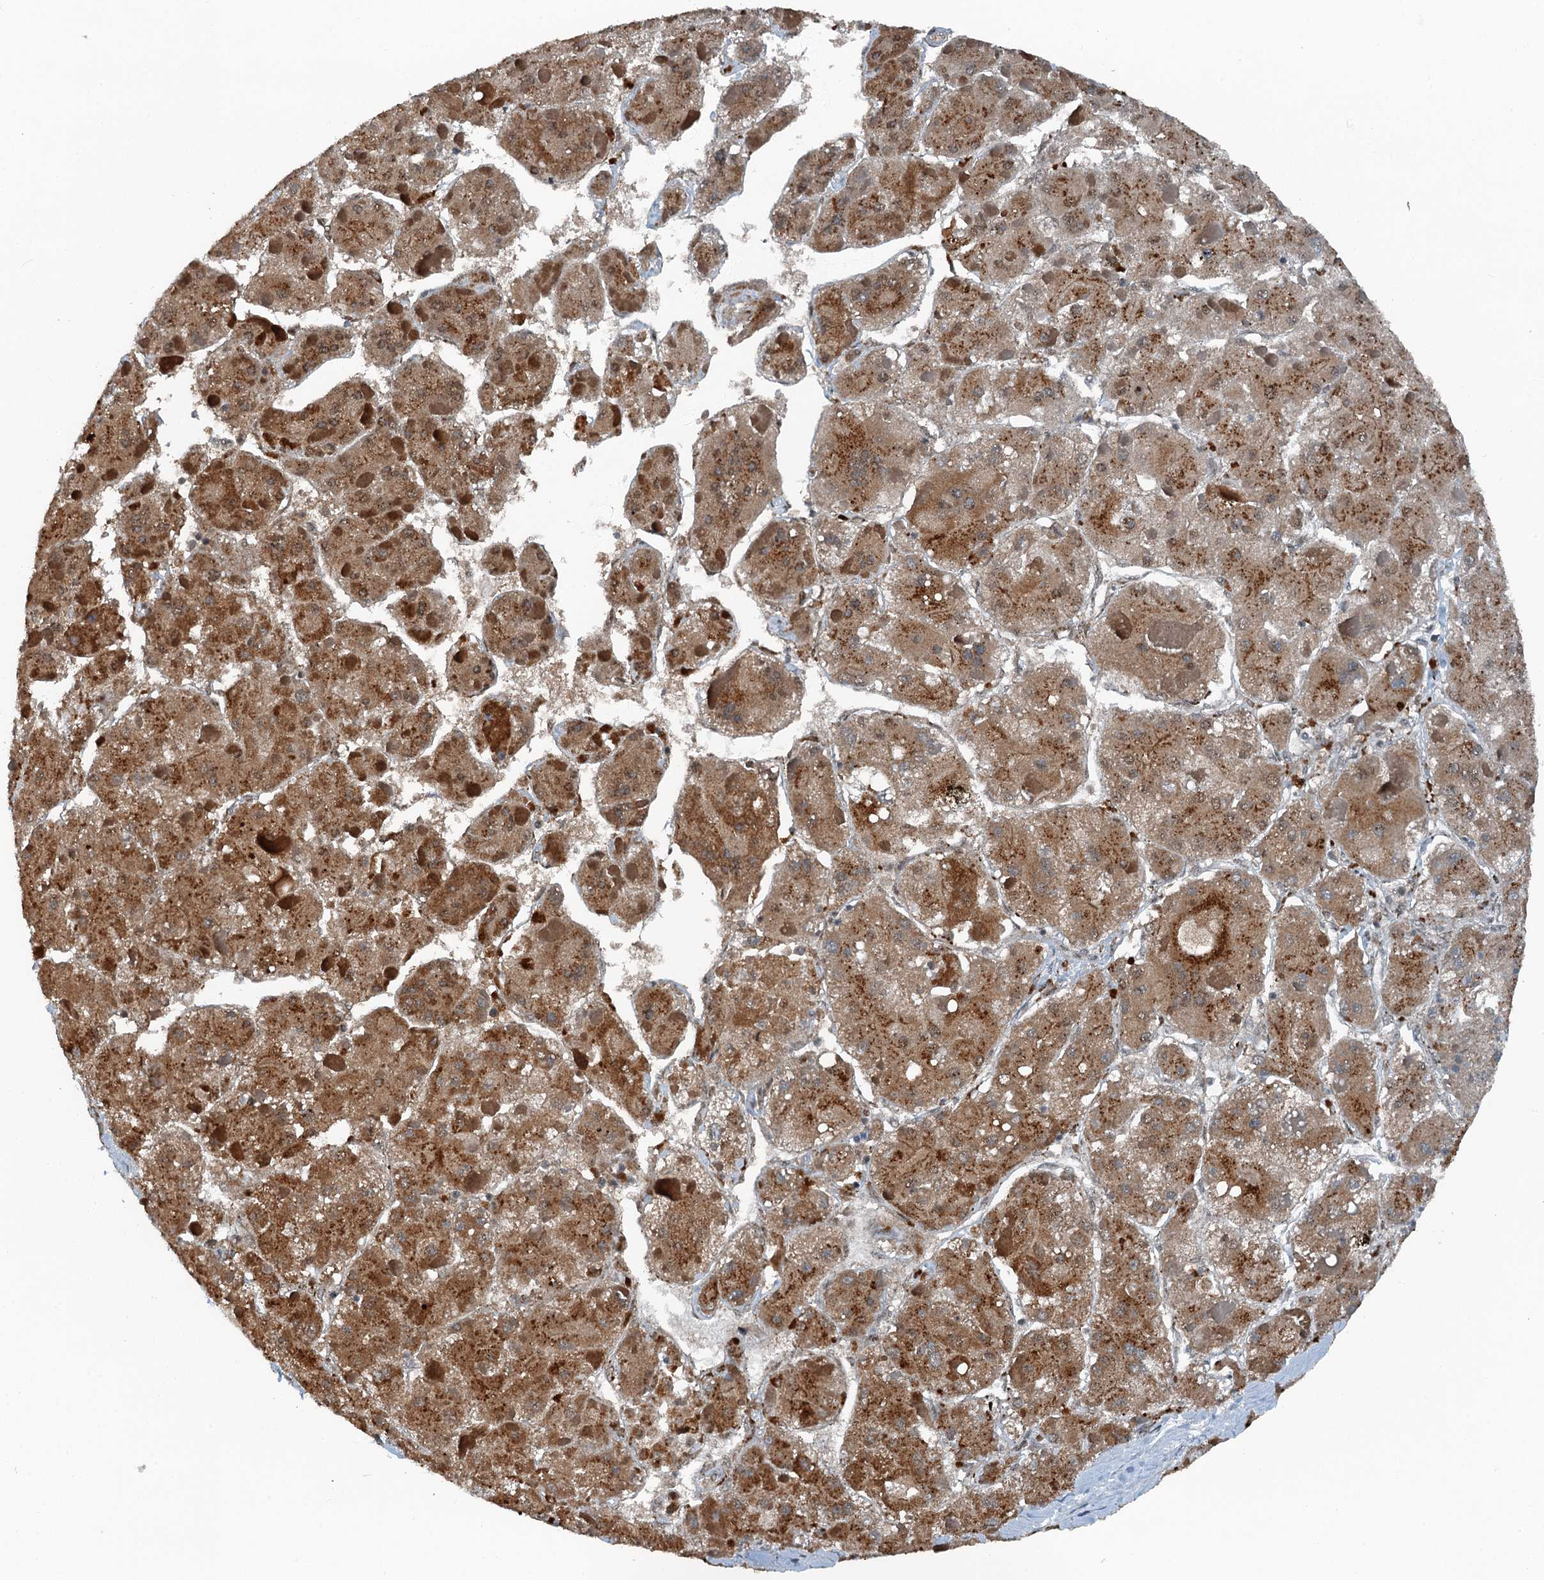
{"staining": {"intensity": "moderate", "quantity": ">75%", "location": "cytoplasmic/membranous"}, "tissue": "liver cancer", "cell_type": "Tumor cells", "image_type": "cancer", "snomed": [{"axis": "morphology", "description": "Carcinoma, Hepatocellular, NOS"}, {"axis": "topography", "description": "Liver"}], "caption": "A photomicrograph showing moderate cytoplasmic/membranous staining in about >75% of tumor cells in liver cancer, as visualized by brown immunohistochemical staining.", "gene": "BMERB1", "patient": {"sex": "female", "age": 73}}